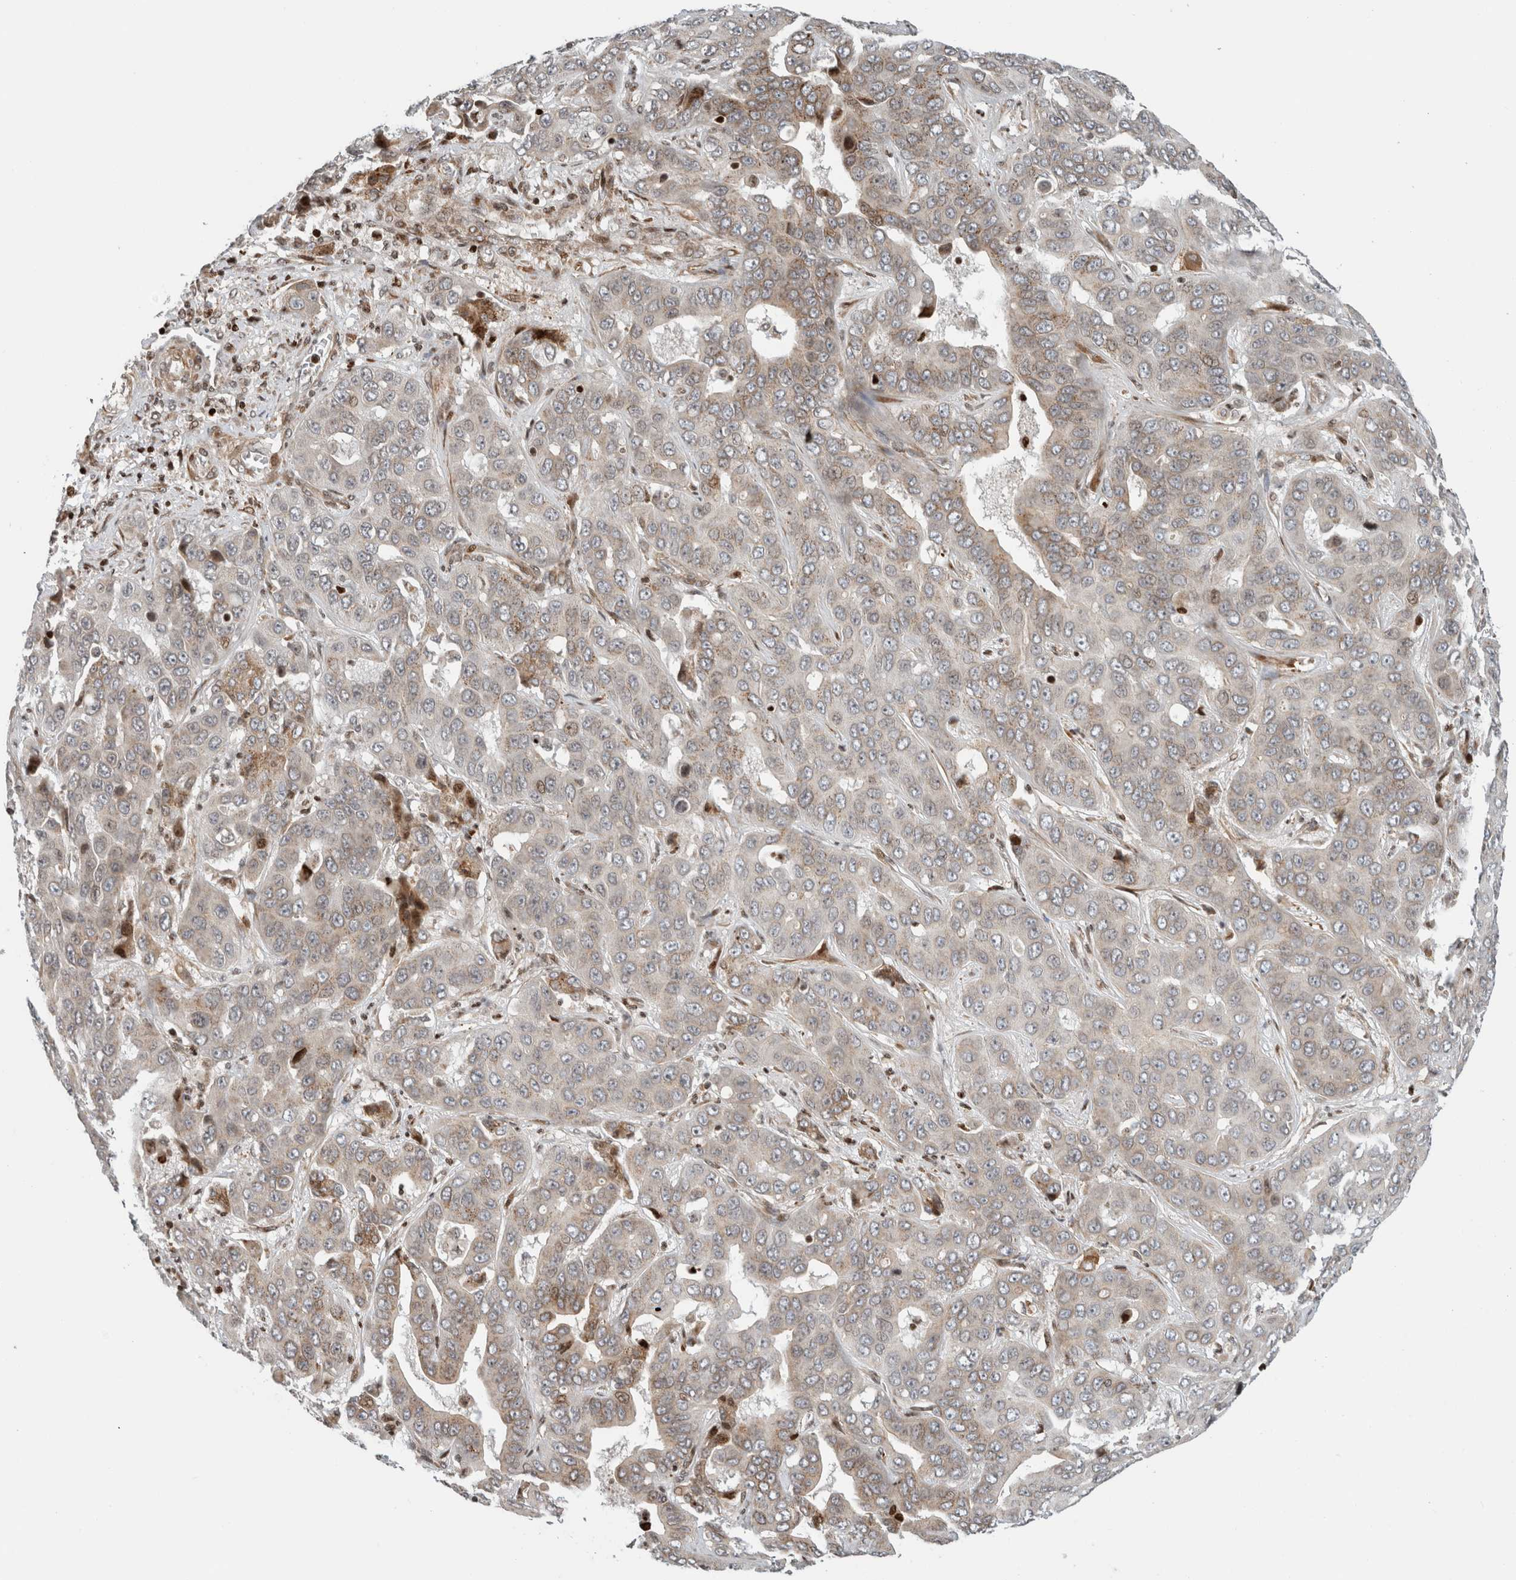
{"staining": {"intensity": "moderate", "quantity": "<25%", "location": "cytoplasmic/membranous"}, "tissue": "liver cancer", "cell_type": "Tumor cells", "image_type": "cancer", "snomed": [{"axis": "morphology", "description": "Cholangiocarcinoma"}, {"axis": "topography", "description": "Liver"}], "caption": "About <25% of tumor cells in liver cancer demonstrate moderate cytoplasmic/membranous protein staining as visualized by brown immunohistochemical staining.", "gene": "GINS4", "patient": {"sex": "female", "age": 52}}